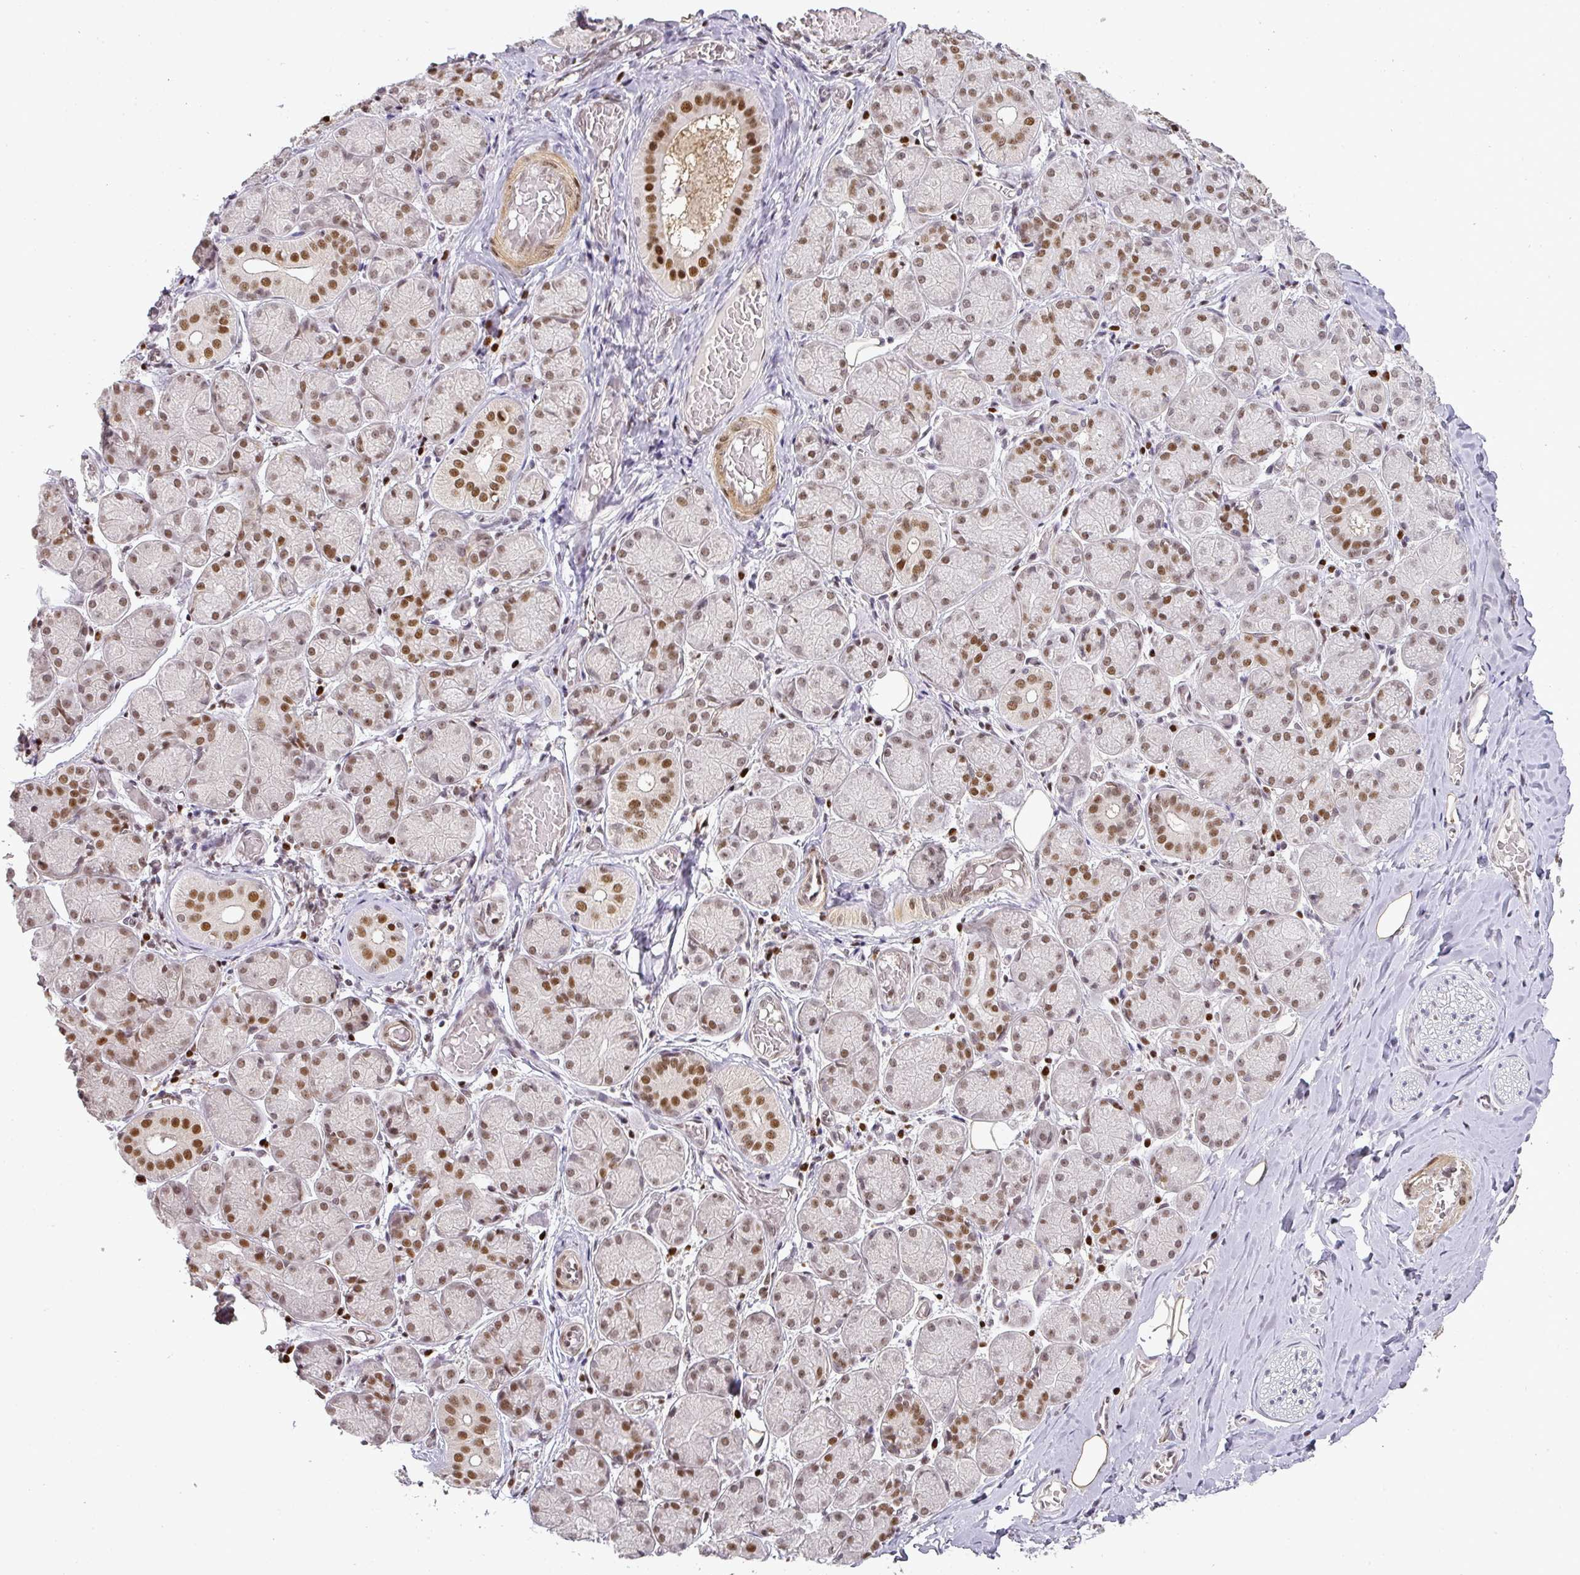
{"staining": {"intensity": "negative", "quantity": "none", "location": "none"}, "tissue": "adipose tissue", "cell_type": "Adipocytes", "image_type": "normal", "snomed": [{"axis": "morphology", "description": "Normal tissue, NOS"}, {"axis": "topography", "description": "Salivary gland"}, {"axis": "topography", "description": "Peripheral nerve tissue"}], "caption": "IHC image of benign human adipose tissue stained for a protein (brown), which shows no expression in adipocytes.", "gene": "GPRIN2", "patient": {"sex": "female", "age": 24}}